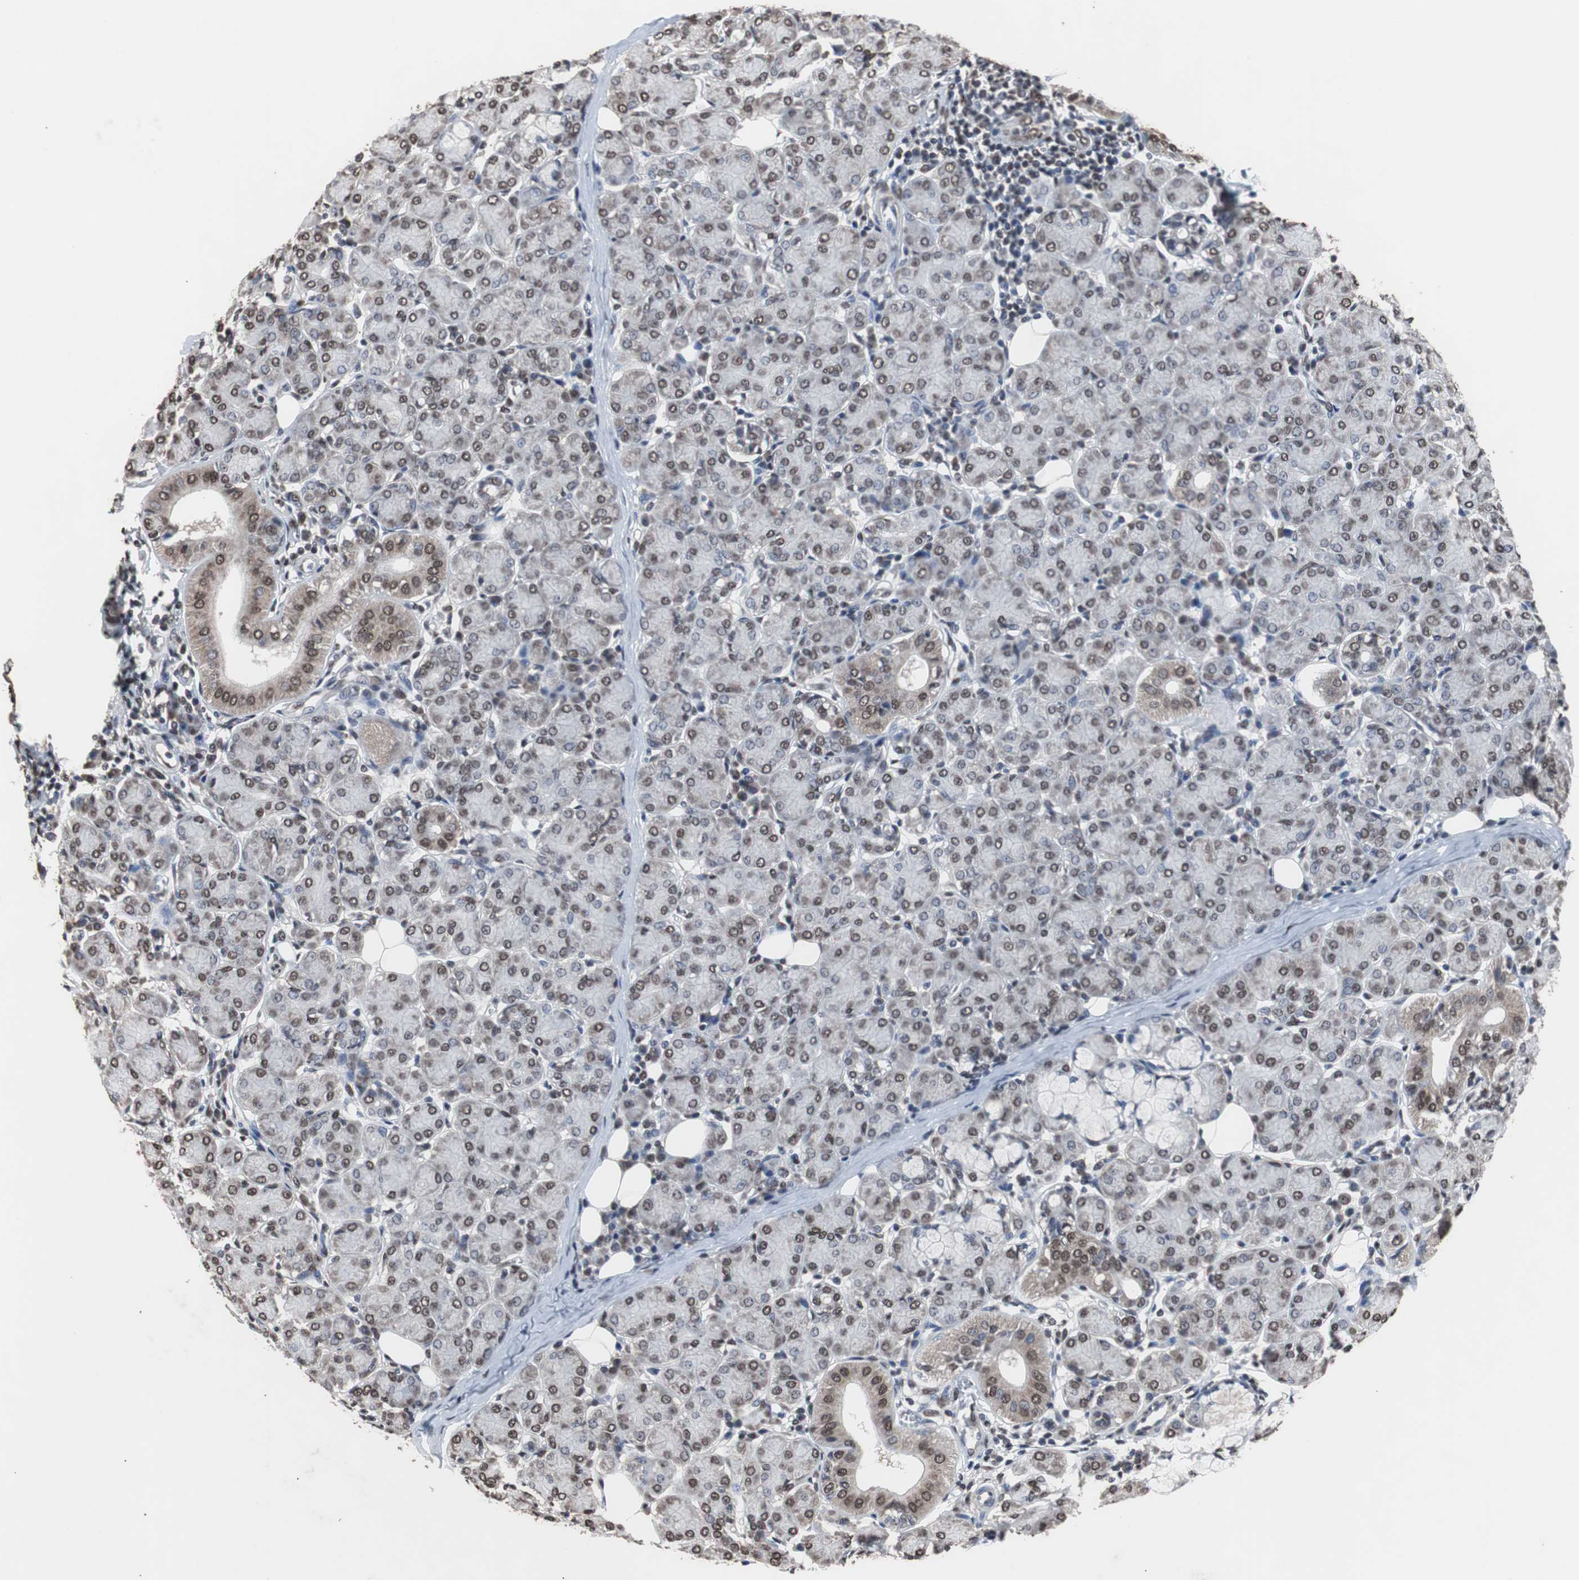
{"staining": {"intensity": "weak", "quantity": "25%-75%", "location": "nuclear"}, "tissue": "salivary gland", "cell_type": "Glandular cells", "image_type": "normal", "snomed": [{"axis": "morphology", "description": "Normal tissue, NOS"}, {"axis": "morphology", "description": "Inflammation, NOS"}, {"axis": "topography", "description": "Lymph node"}, {"axis": "topography", "description": "Salivary gland"}], "caption": "Protein expression by immunohistochemistry exhibits weak nuclear staining in about 25%-75% of glandular cells in normal salivary gland.", "gene": "MED27", "patient": {"sex": "male", "age": 3}}